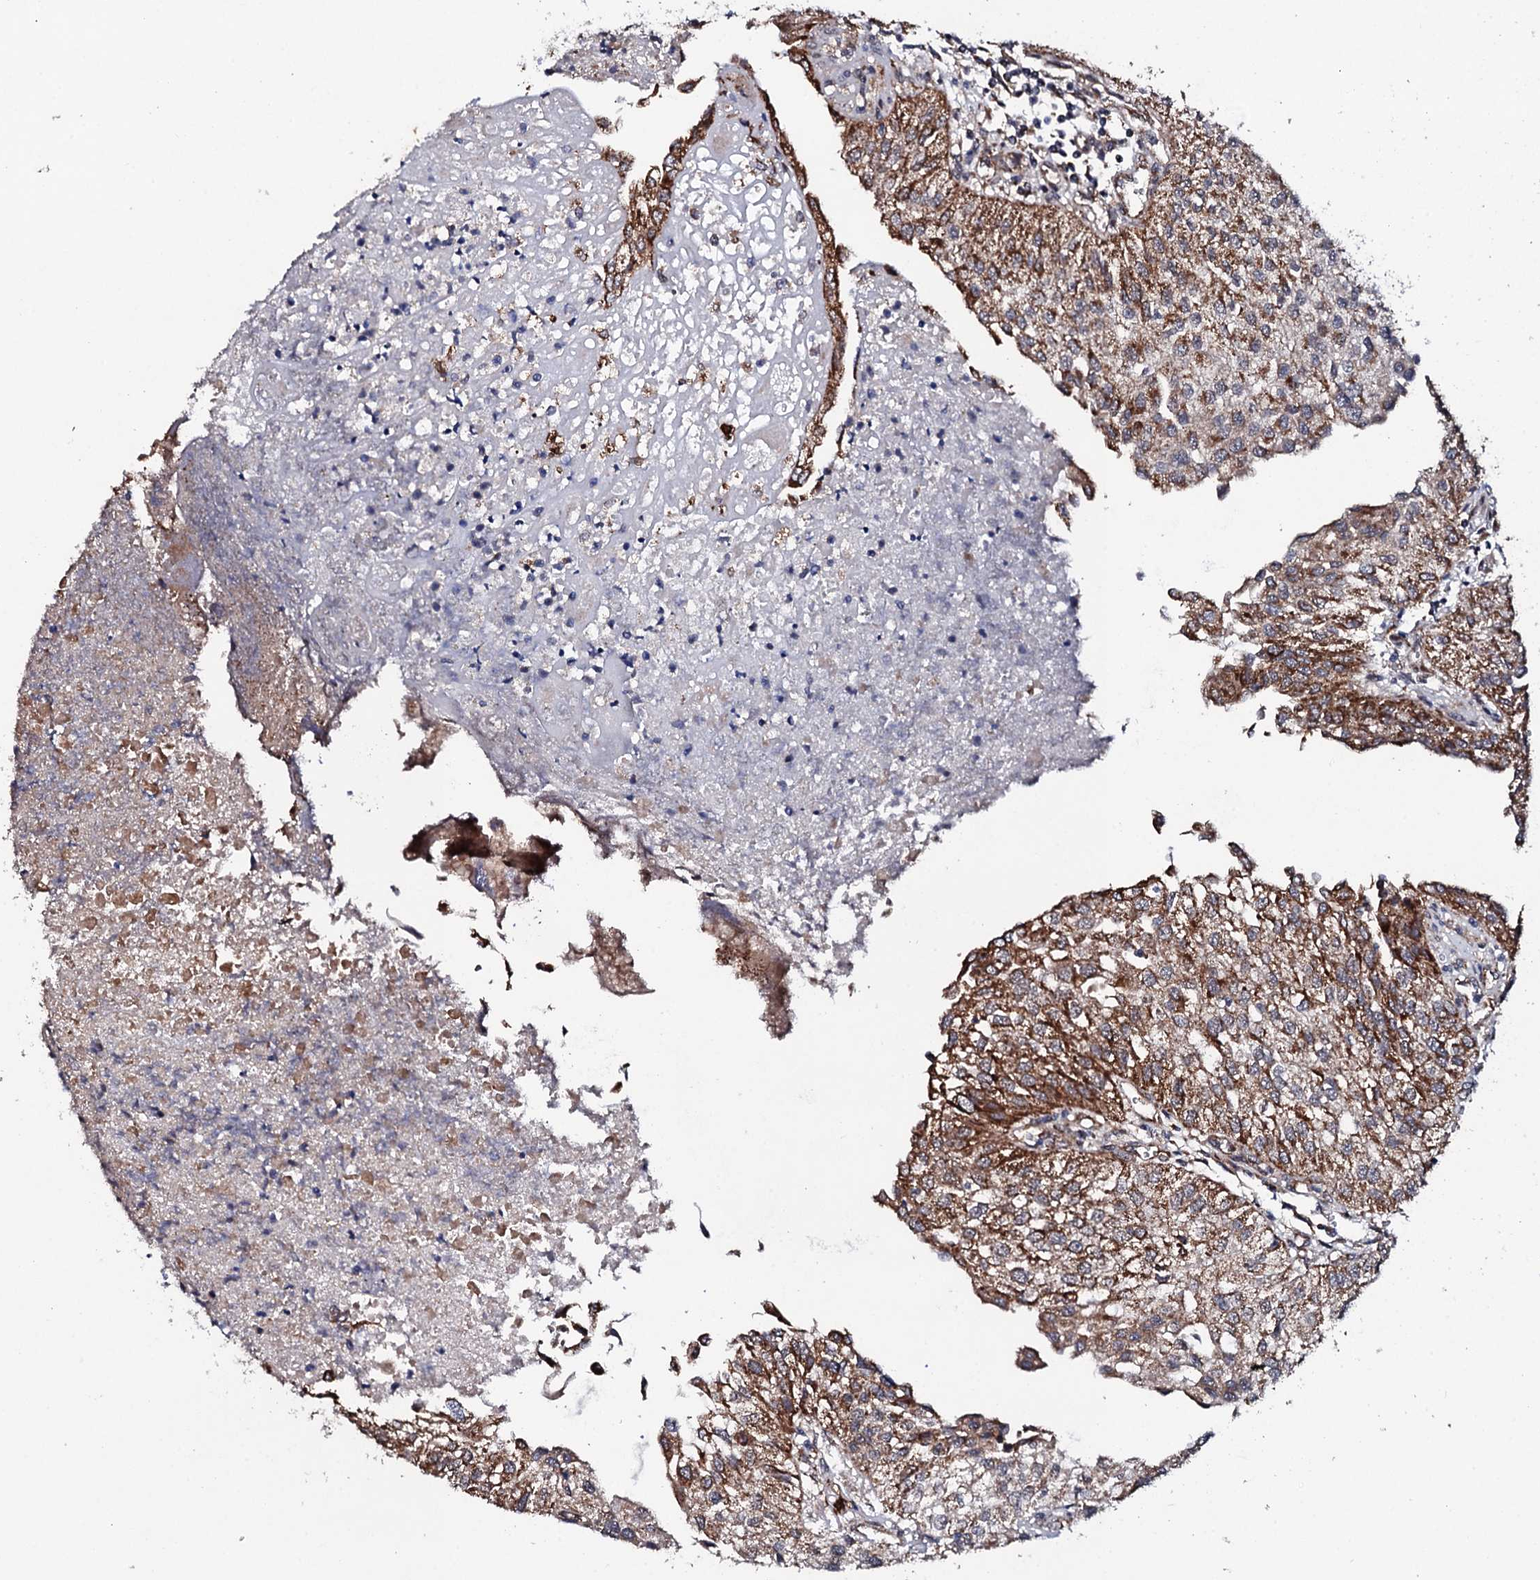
{"staining": {"intensity": "moderate", "quantity": "25%-75%", "location": "cytoplasmic/membranous"}, "tissue": "urothelial cancer", "cell_type": "Tumor cells", "image_type": "cancer", "snomed": [{"axis": "morphology", "description": "Urothelial carcinoma, Low grade"}, {"axis": "topography", "description": "Urinary bladder"}], "caption": "Moderate cytoplasmic/membranous protein positivity is appreciated in approximately 25%-75% of tumor cells in urothelial cancer. (DAB (3,3'-diaminobenzidine) IHC with brightfield microscopy, high magnification).", "gene": "MTIF3", "patient": {"sex": "female", "age": 89}}